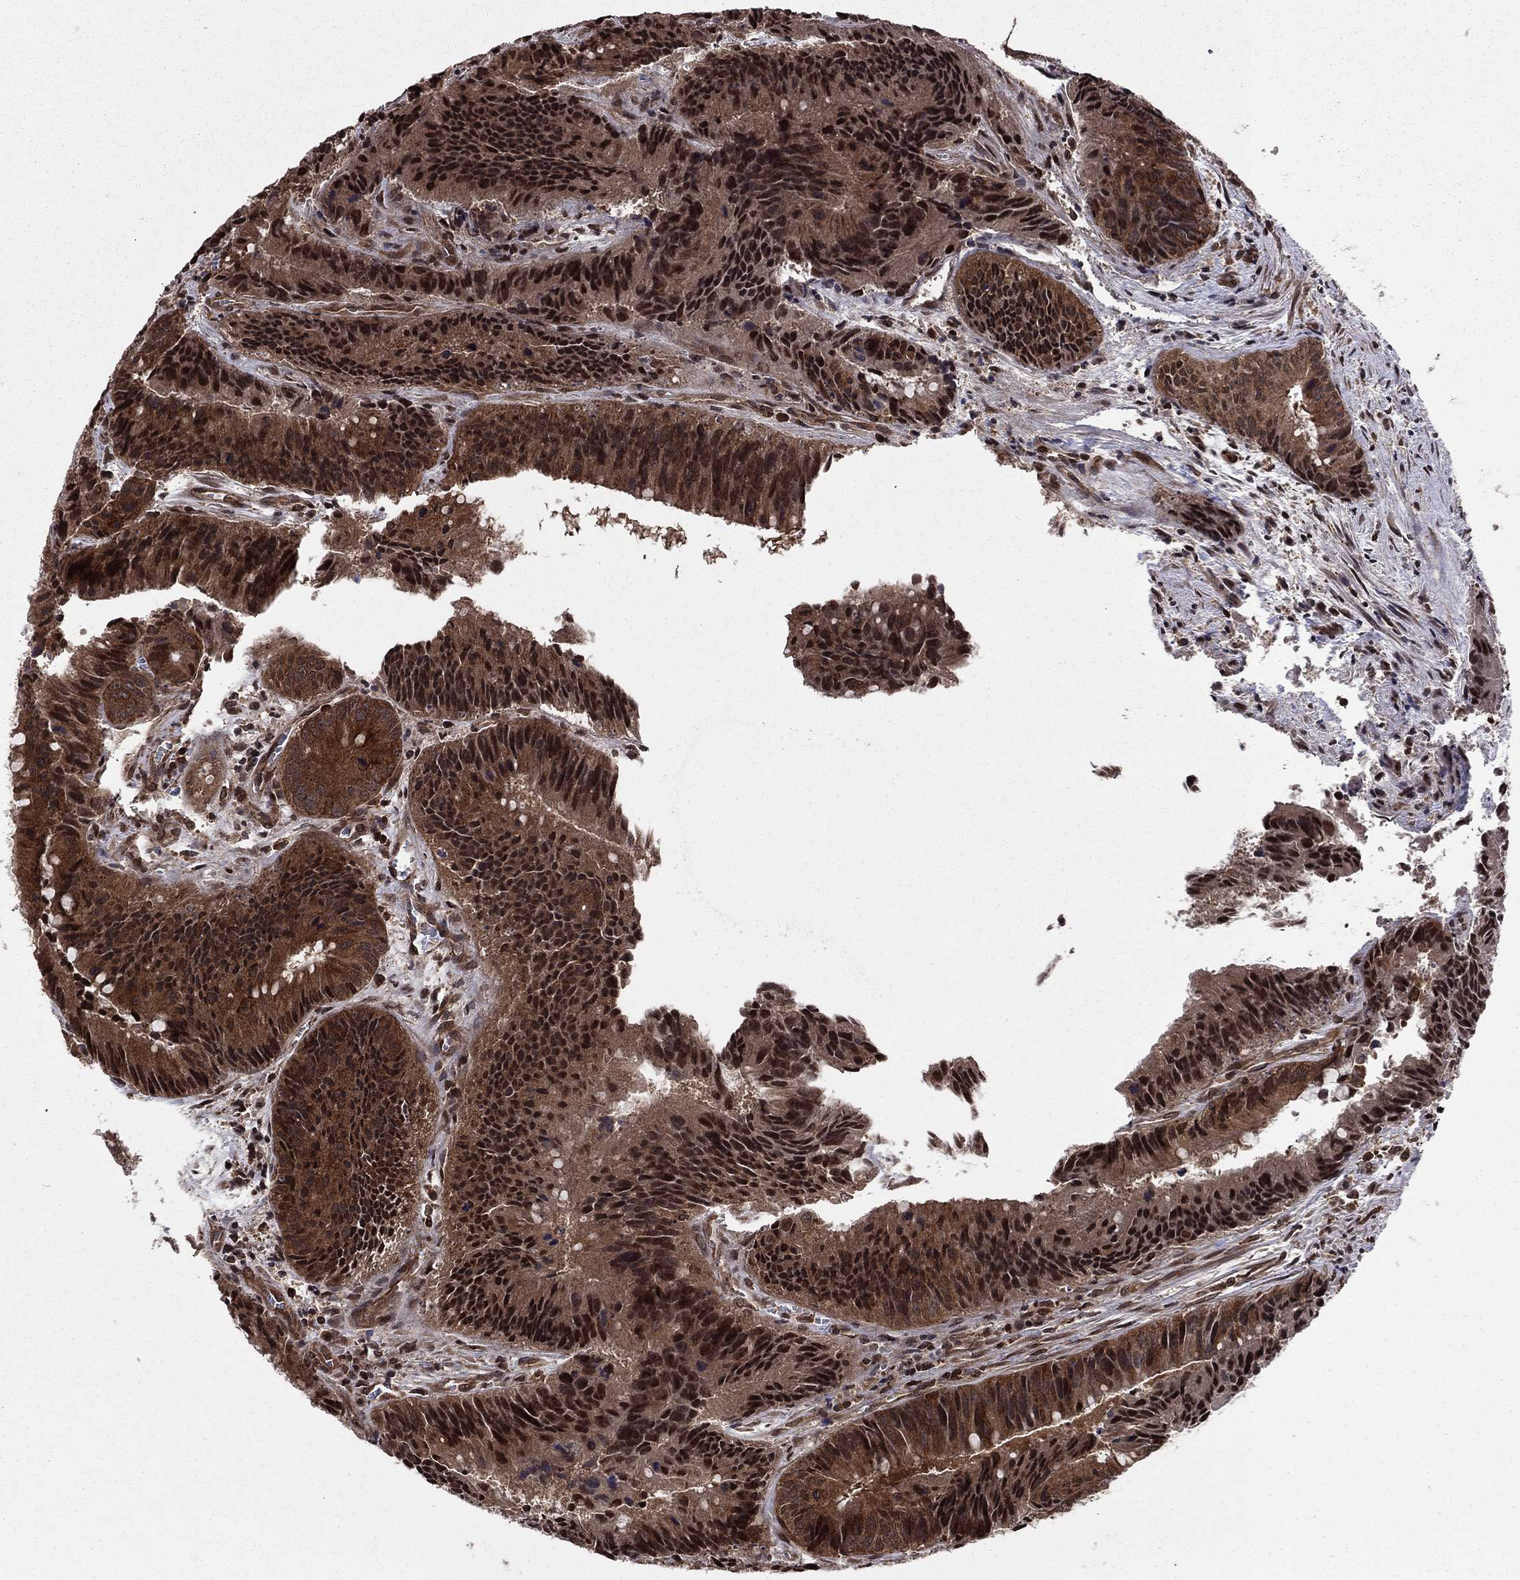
{"staining": {"intensity": "strong", "quantity": "25%-75%", "location": "cytoplasmic/membranous,nuclear"}, "tissue": "colorectal cancer", "cell_type": "Tumor cells", "image_type": "cancer", "snomed": [{"axis": "morphology", "description": "Adenocarcinoma, NOS"}, {"axis": "topography", "description": "Rectum"}], "caption": "Colorectal adenocarcinoma was stained to show a protein in brown. There is high levels of strong cytoplasmic/membranous and nuclear positivity in approximately 25%-75% of tumor cells.", "gene": "SSX2IP", "patient": {"sex": "female", "age": 72}}